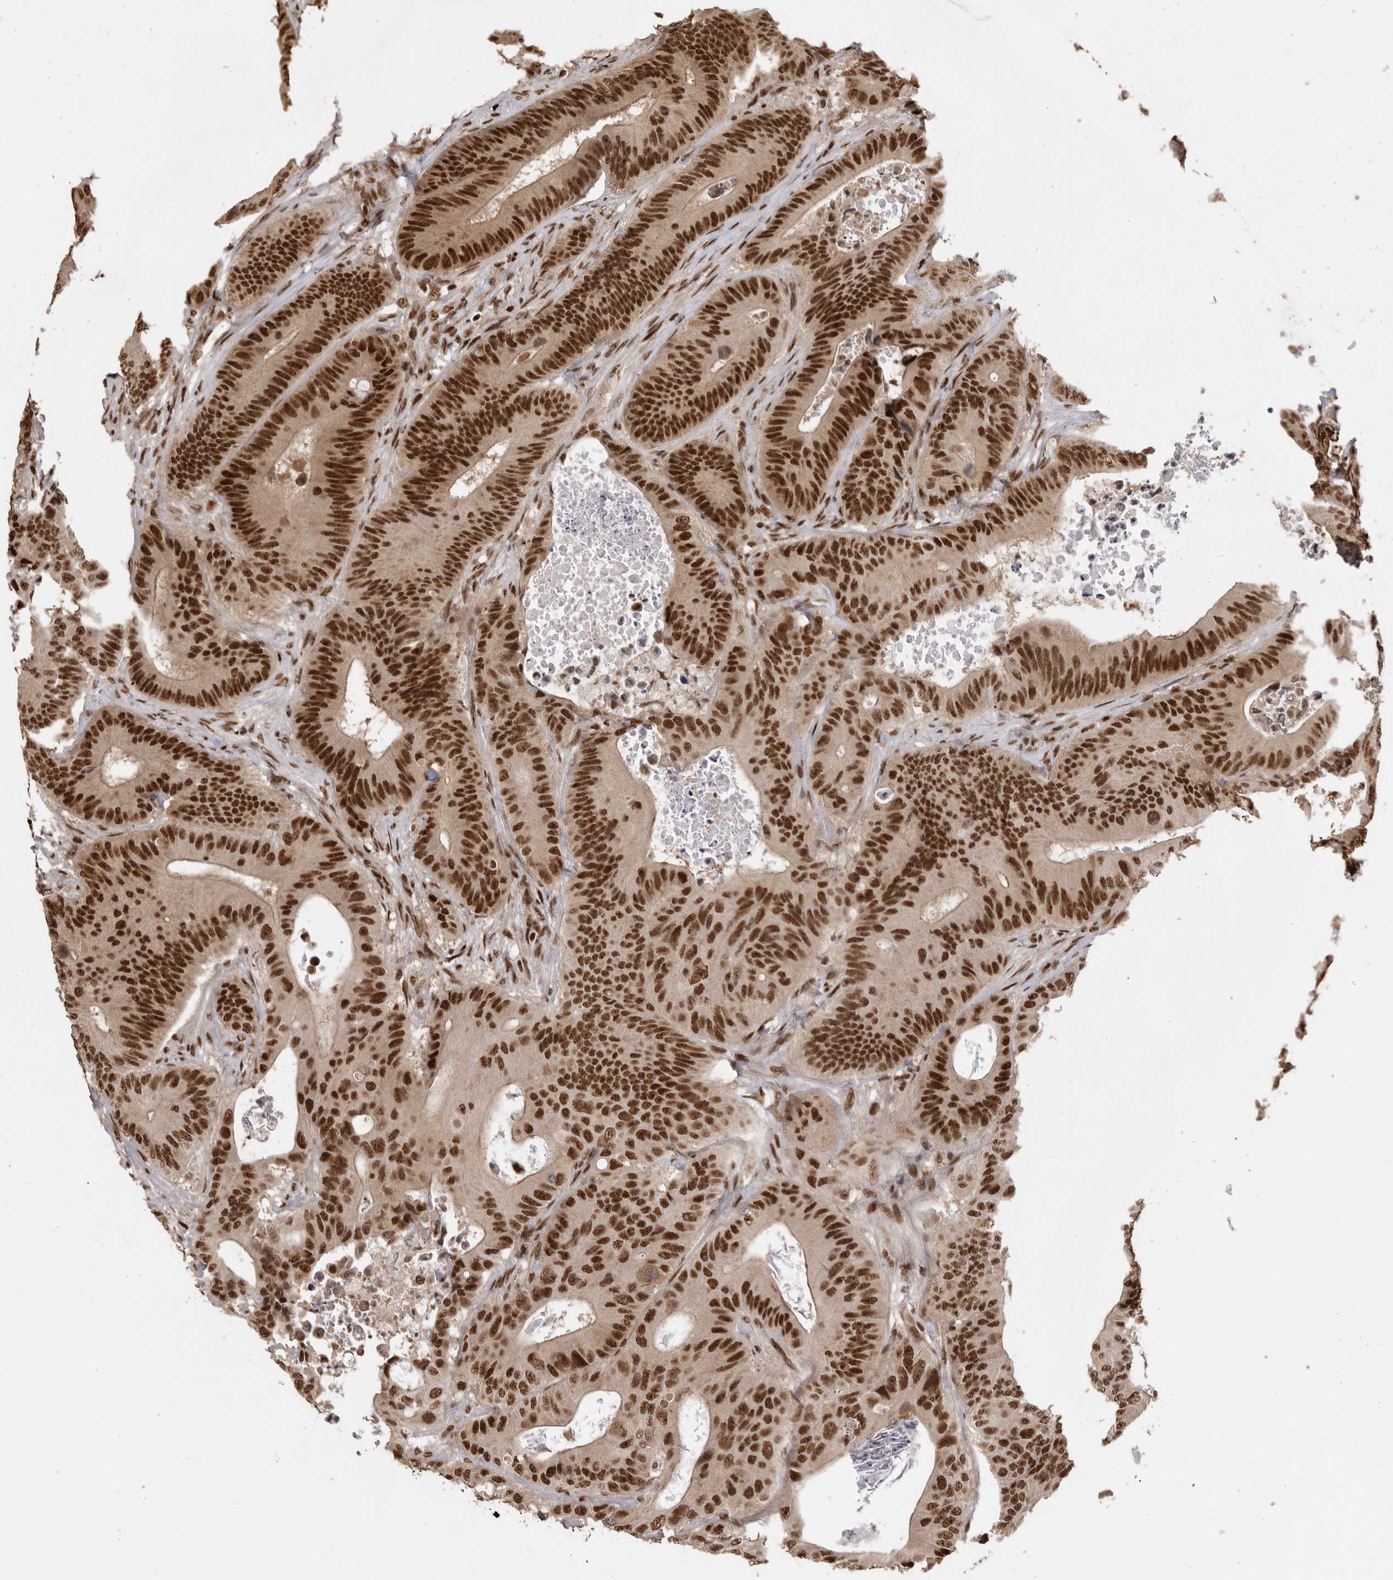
{"staining": {"intensity": "strong", "quantity": ">75%", "location": "nuclear"}, "tissue": "colorectal cancer", "cell_type": "Tumor cells", "image_type": "cancer", "snomed": [{"axis": "morphology", "description": "Adenocarcinoma, NOS"}, {"axis": "topography", "description": "Colon"}], "caption": "Protein positivity by immunohistochemistry (IHC) exhibits strong nuclear positivity in approximately >75% of tumor cells in colorectal cancer. Nuclei are stained in blue.", "gene": "PPP1R8", "patient": {"sex": "male", "age": 83}}